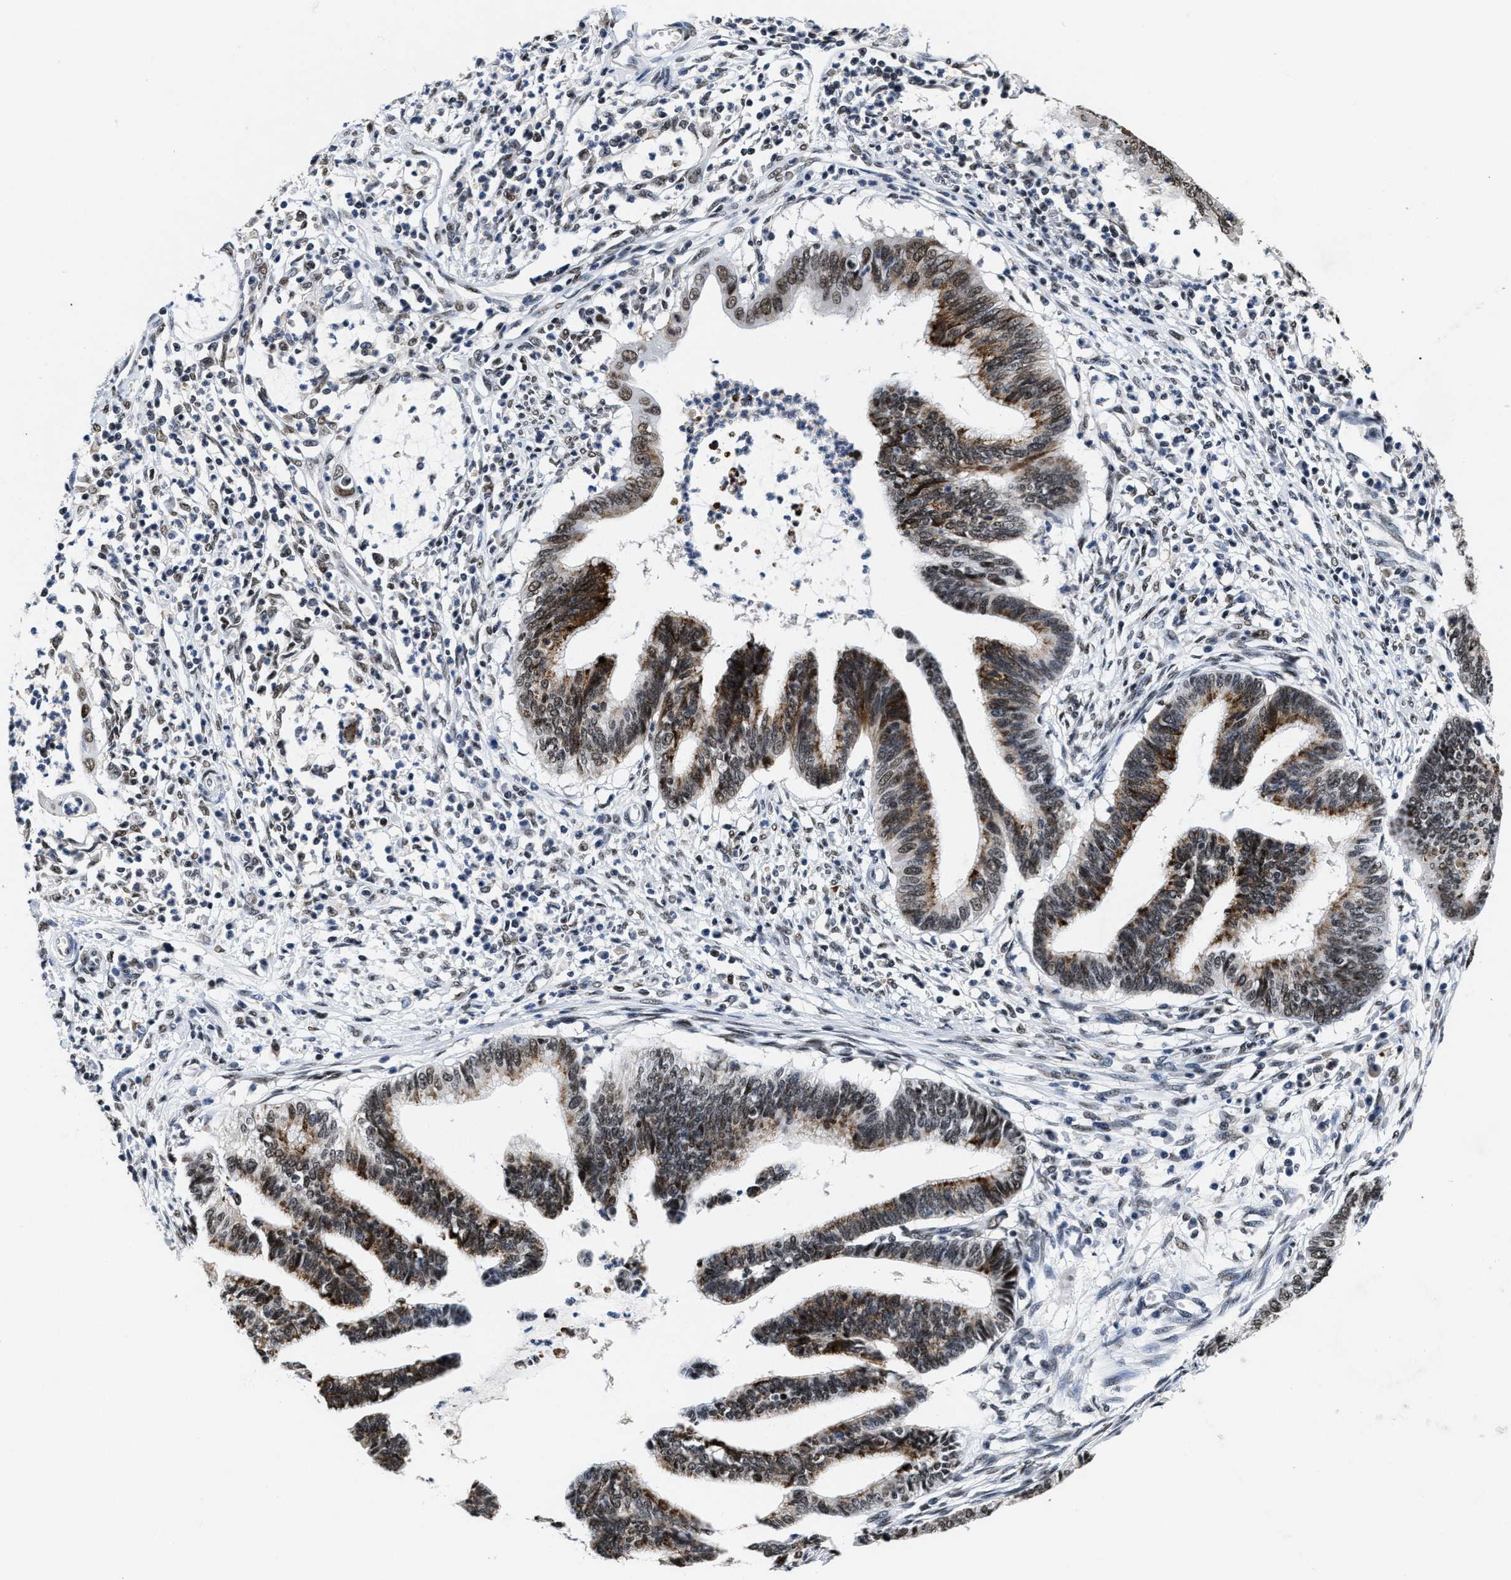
{"staining": {"intensity": "moderate", "quantity": "25%-75%", "location": "cytoplasmic/membranous,nuclear"}, "tissue": "cervical cancer", "cell_type": "Tumor cells", "image_type": "cancer", "snomed": [{"axis": "morphology", "description": "Adenocarcinoma, NOS"}, {"axis": "topography", "description": "Cervix"}], "caption": "Immunohistochemical staining of human adenocarcinoma (cervical) reveals medium levels of moderate cytoplasmic/membranous and nuclear positivity in approximately 25%-75% of tumor cells.", "gene": "SUPT16H", "patient": {"sex": "female", "age": 36}}